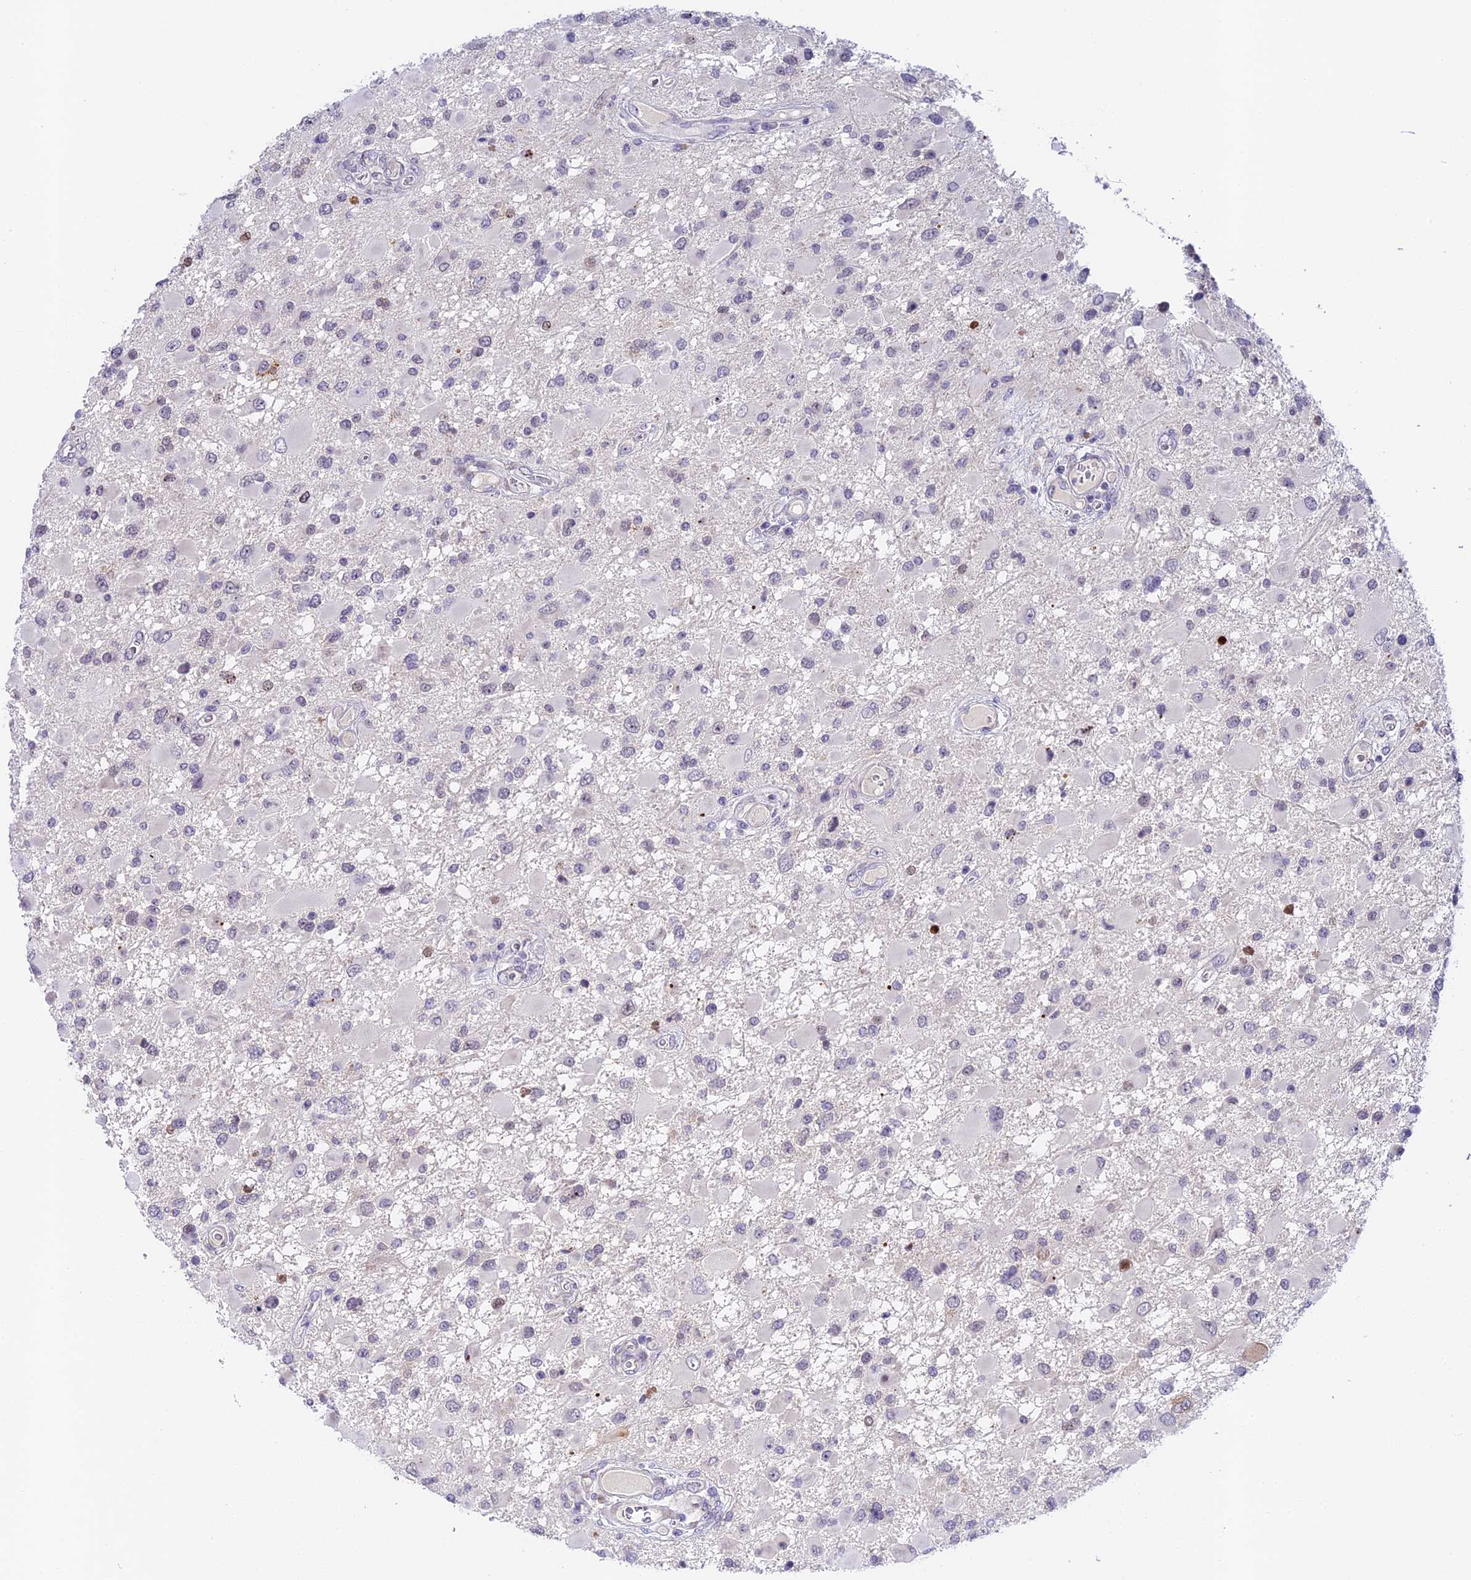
{"staining": {"intensity": "negative", "quantity": "none", "location": "none"}, "tissue": "glioma", "cell_type": "Tumor cells", "image_type": "cancer", "snomed": [{"axis": "morphology", "description": "Glioma, malignant, High grade"}, {"axis": "topography", "description": "Brain"}], "caption": "Tumor cells are negative for brown protein staining in glioma.", "gene": "MIDN", "patient": {"sex": "male", "age": 53}}